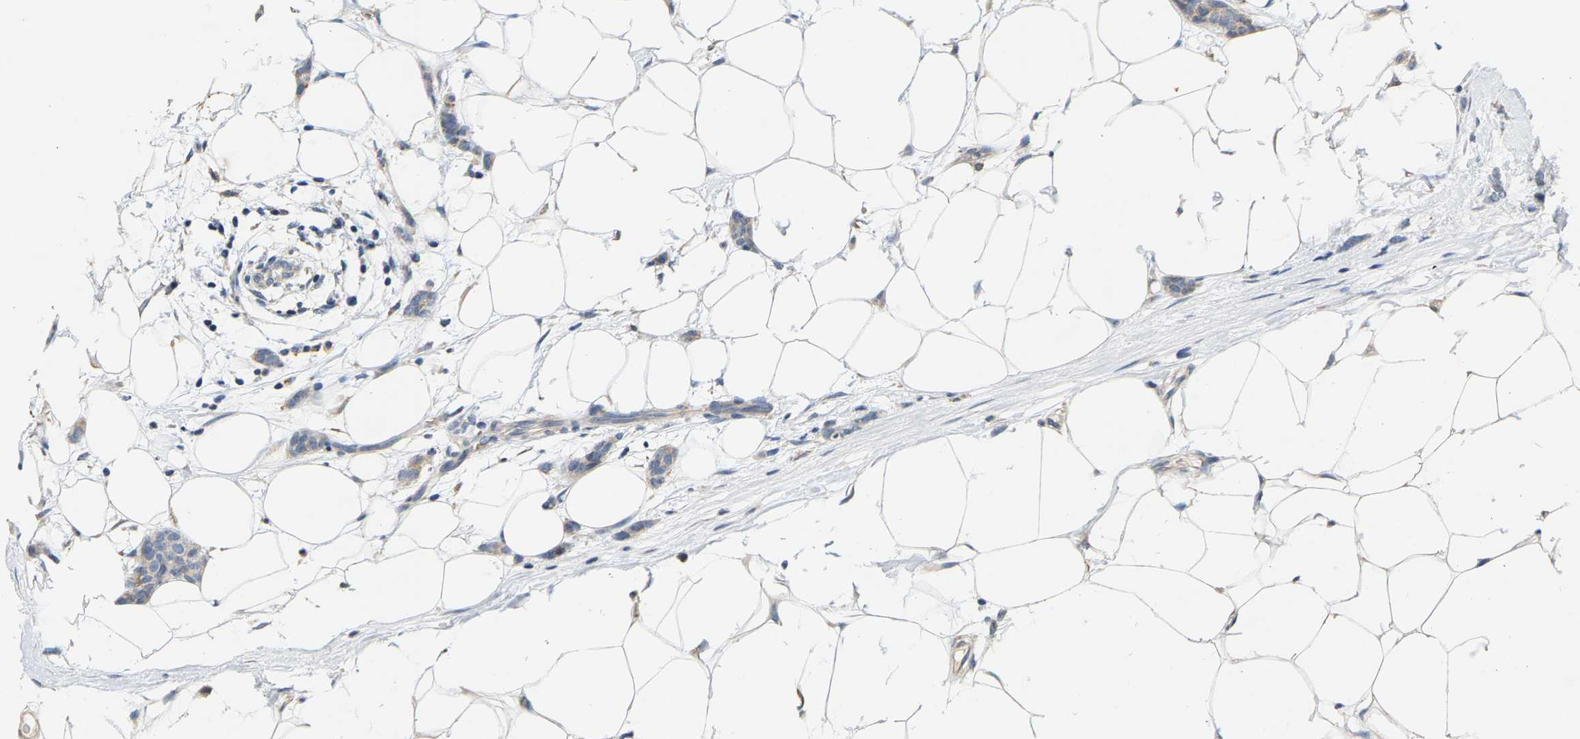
{"staining": {"intensity": "negative", "quantity": "none", "location": "none"}, "tissue": "breast cancer", "cell_type": "Tumor cells", "image_type": "cancer", "snomed": [{"axis": "morphology", "description": "Lobular carcinoma"}, {"axis": "topography", "description": "Skin"}, {"axis": "topography", "description": "Breast"}], "caption": "Human breast lobular carcinoma stained for a protein using immunohistochemistry (IHC) reveals no positivity in tumor cells.", "gene": "CIDEC", "patient": {"sex": "female", "age": 46}}